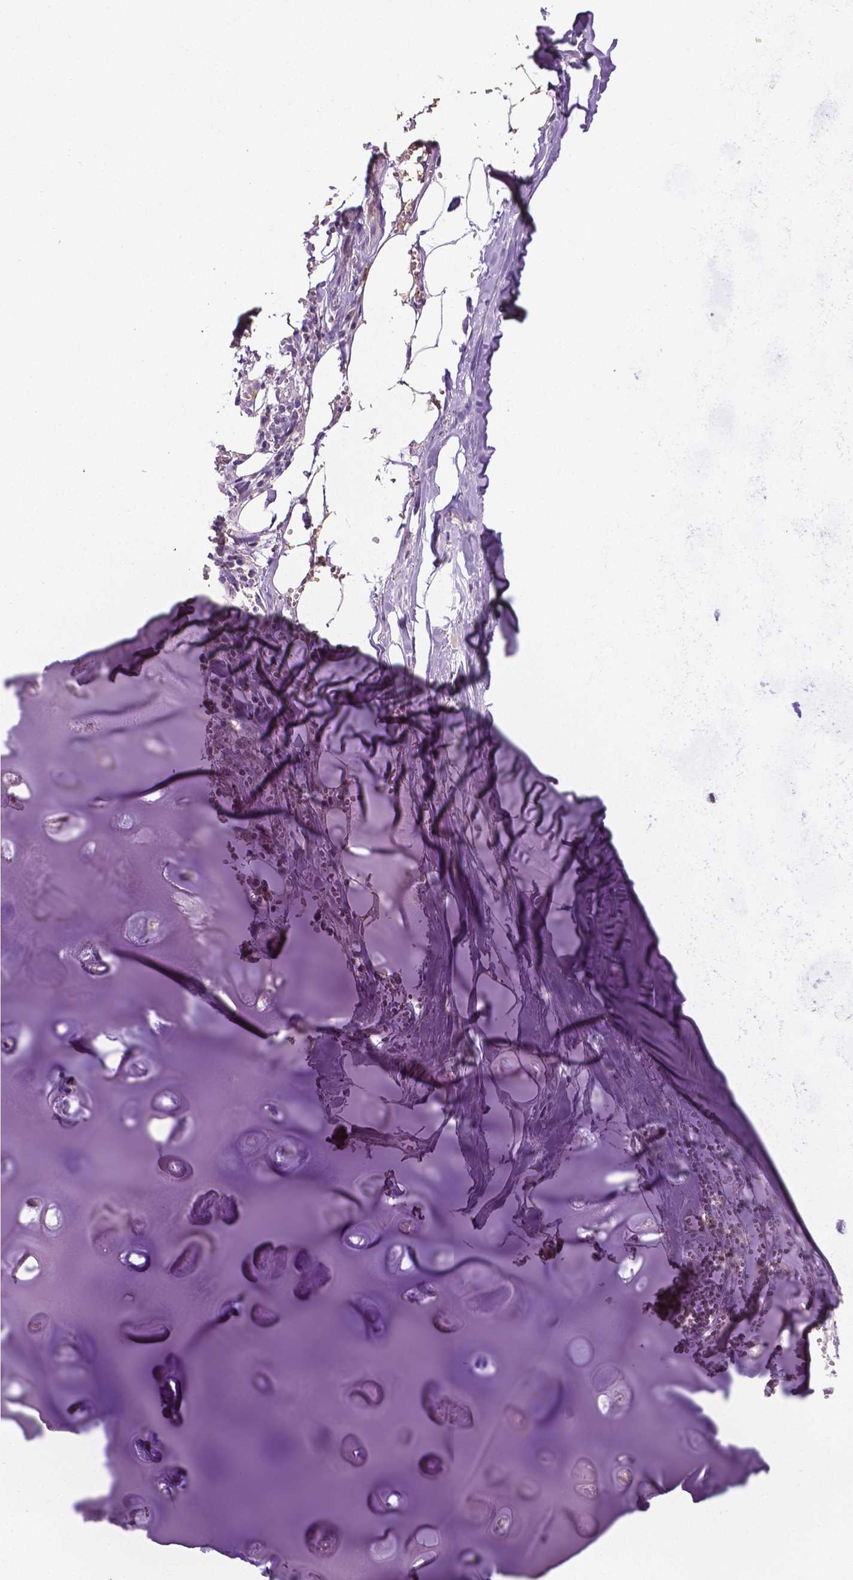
{"staining": {"intensity": "negative", "quantity": "none", "location": "none"}, "tissue": "adipose tissue", "cell_type": "Adipocytes", "image_type": "normal", "snomed": [{"axis": "morphology", "description": "Normal tissue, NOS"}, {"axis": "morphology", "description": "Squamous cell carcinoma, NOS"}, {"axis": "topography", "description": "Cartilage tissue"}, {"axis": "topography", "description": "Bronchus"}, {"axis": "topography", "description": "Lung"}], "caption": "DAB (3,3'-diaminobenzidine) immunohistochemical staining of benign human adipose tissue demonstrates no significant staining in adipocytes.", "gene": "PTPN5", "patient": {"sex": "male", "age": 66}}